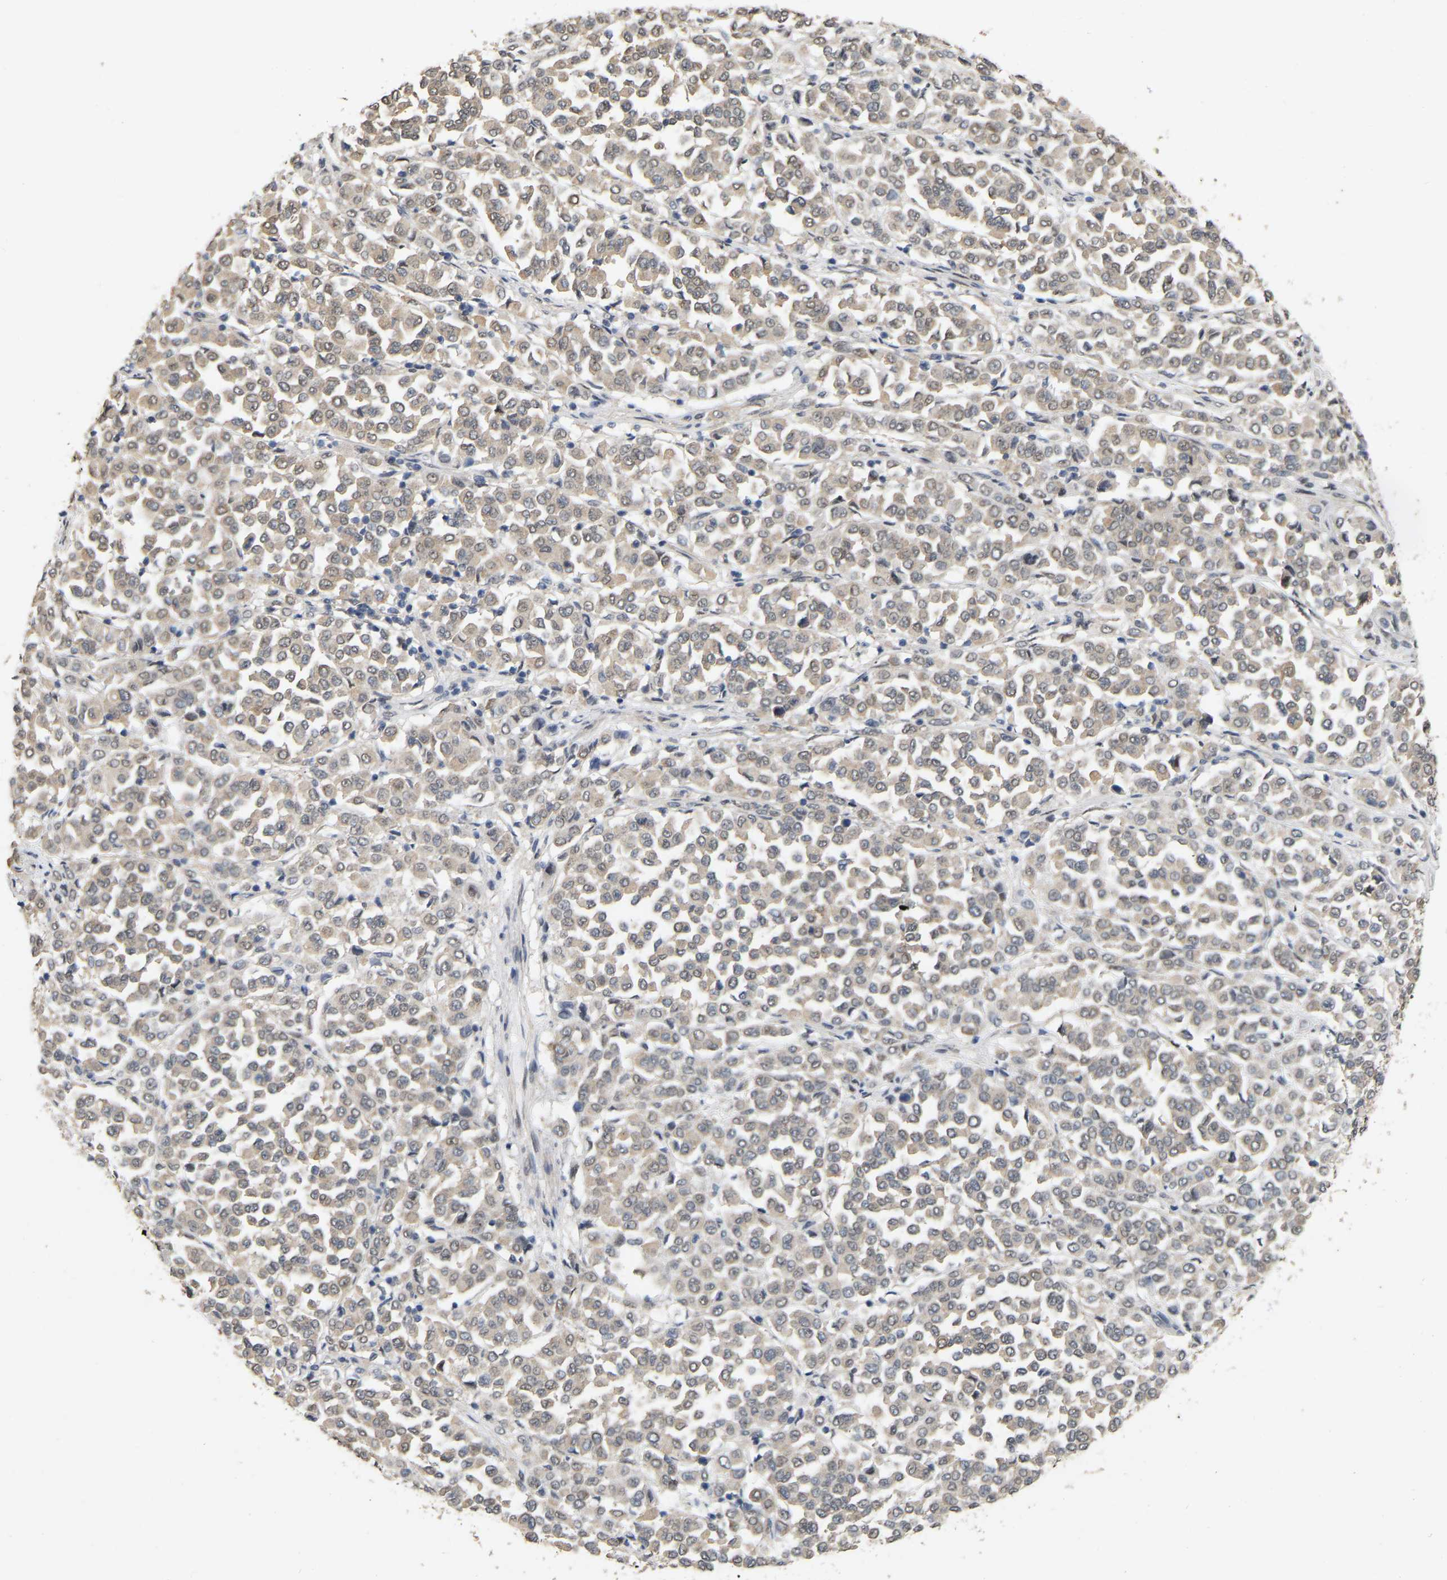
{"staining": {"intensity": "weak", "quantity": ">75%", "location": "cytoplasmic/membranous"}, "tissue": "melanoma", "cell_type": "Tumor cells", "image_type": "cancer", "snomed": [{"axis": "morphology", "description": "Malignant melanoma, Metastatic site"}, {"axis": "topography", "description": "Pancreas"}], "caption": "High-magnification brightfield microscopy of melanoma stained with DAB (brown) and counterstained with hematoxylin (blue). tumor cells exhibit weak cytoplasmic/membranous expression is identified in approximately>75% of cells.", "gene": "RUVBL1", "patient": {"sex": "female", "age": 30}}